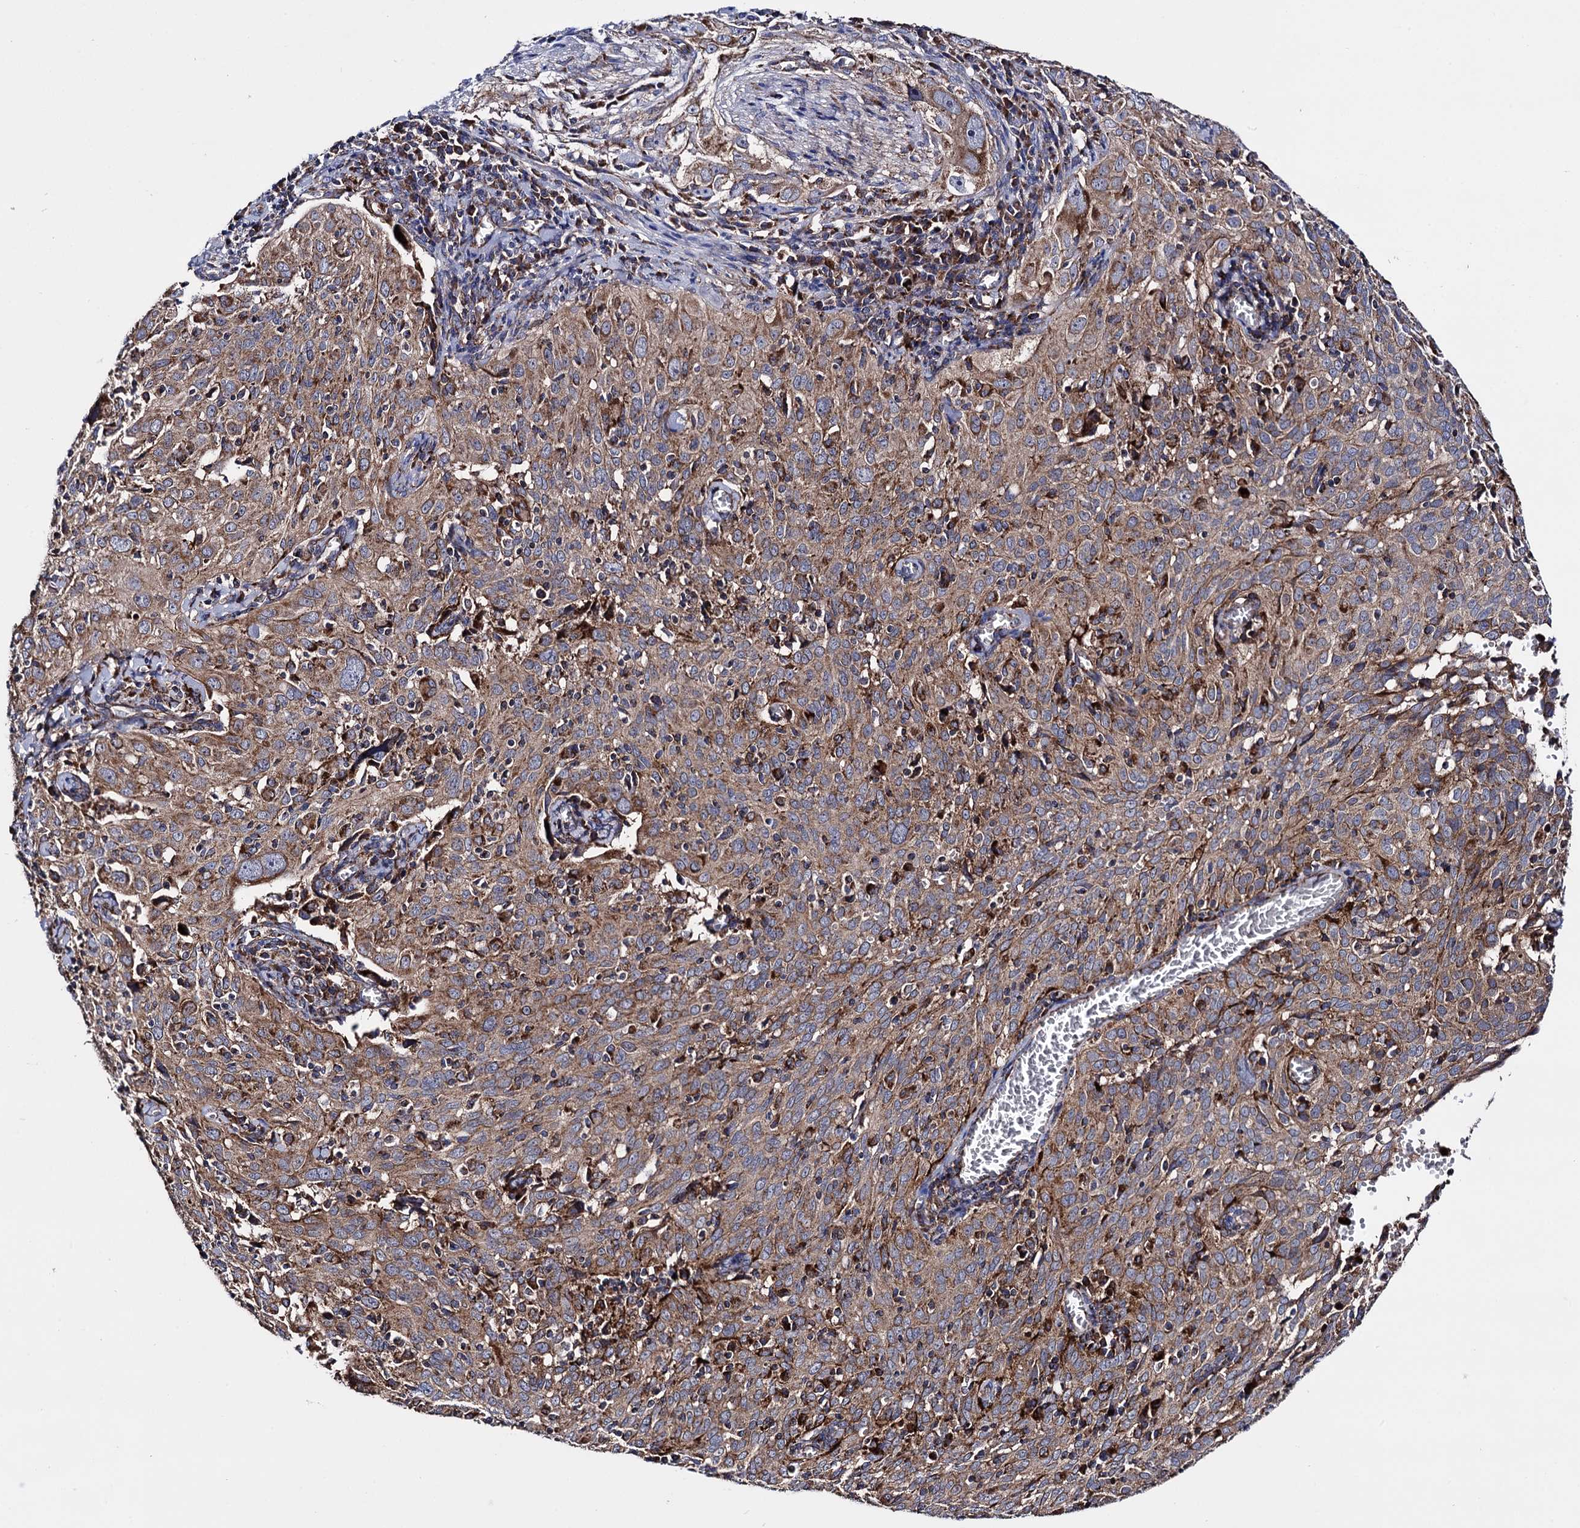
{"staining": {"intensity": "moderate", "quantity": ">75%", "location": "cytoplasmic/membranous"}, "tissue": "cervical cancer", "cell_type": "Tumor cells", "image_type": "cancer", "snomed": [{"axis": "morphology", "description": "Squamous cell carcinoma, NOS"}, {"axis": "topography", "description": "Cervix"}], "caption": "Squamous cell carcinoma (cervical) stained with immunohistochemistry (IHC) displays moderate cytoplasmic/membranous positivity in about >75% of tumor cells.", "gene": "IQCH", "patient": {"sex": "female", "age": 31}}